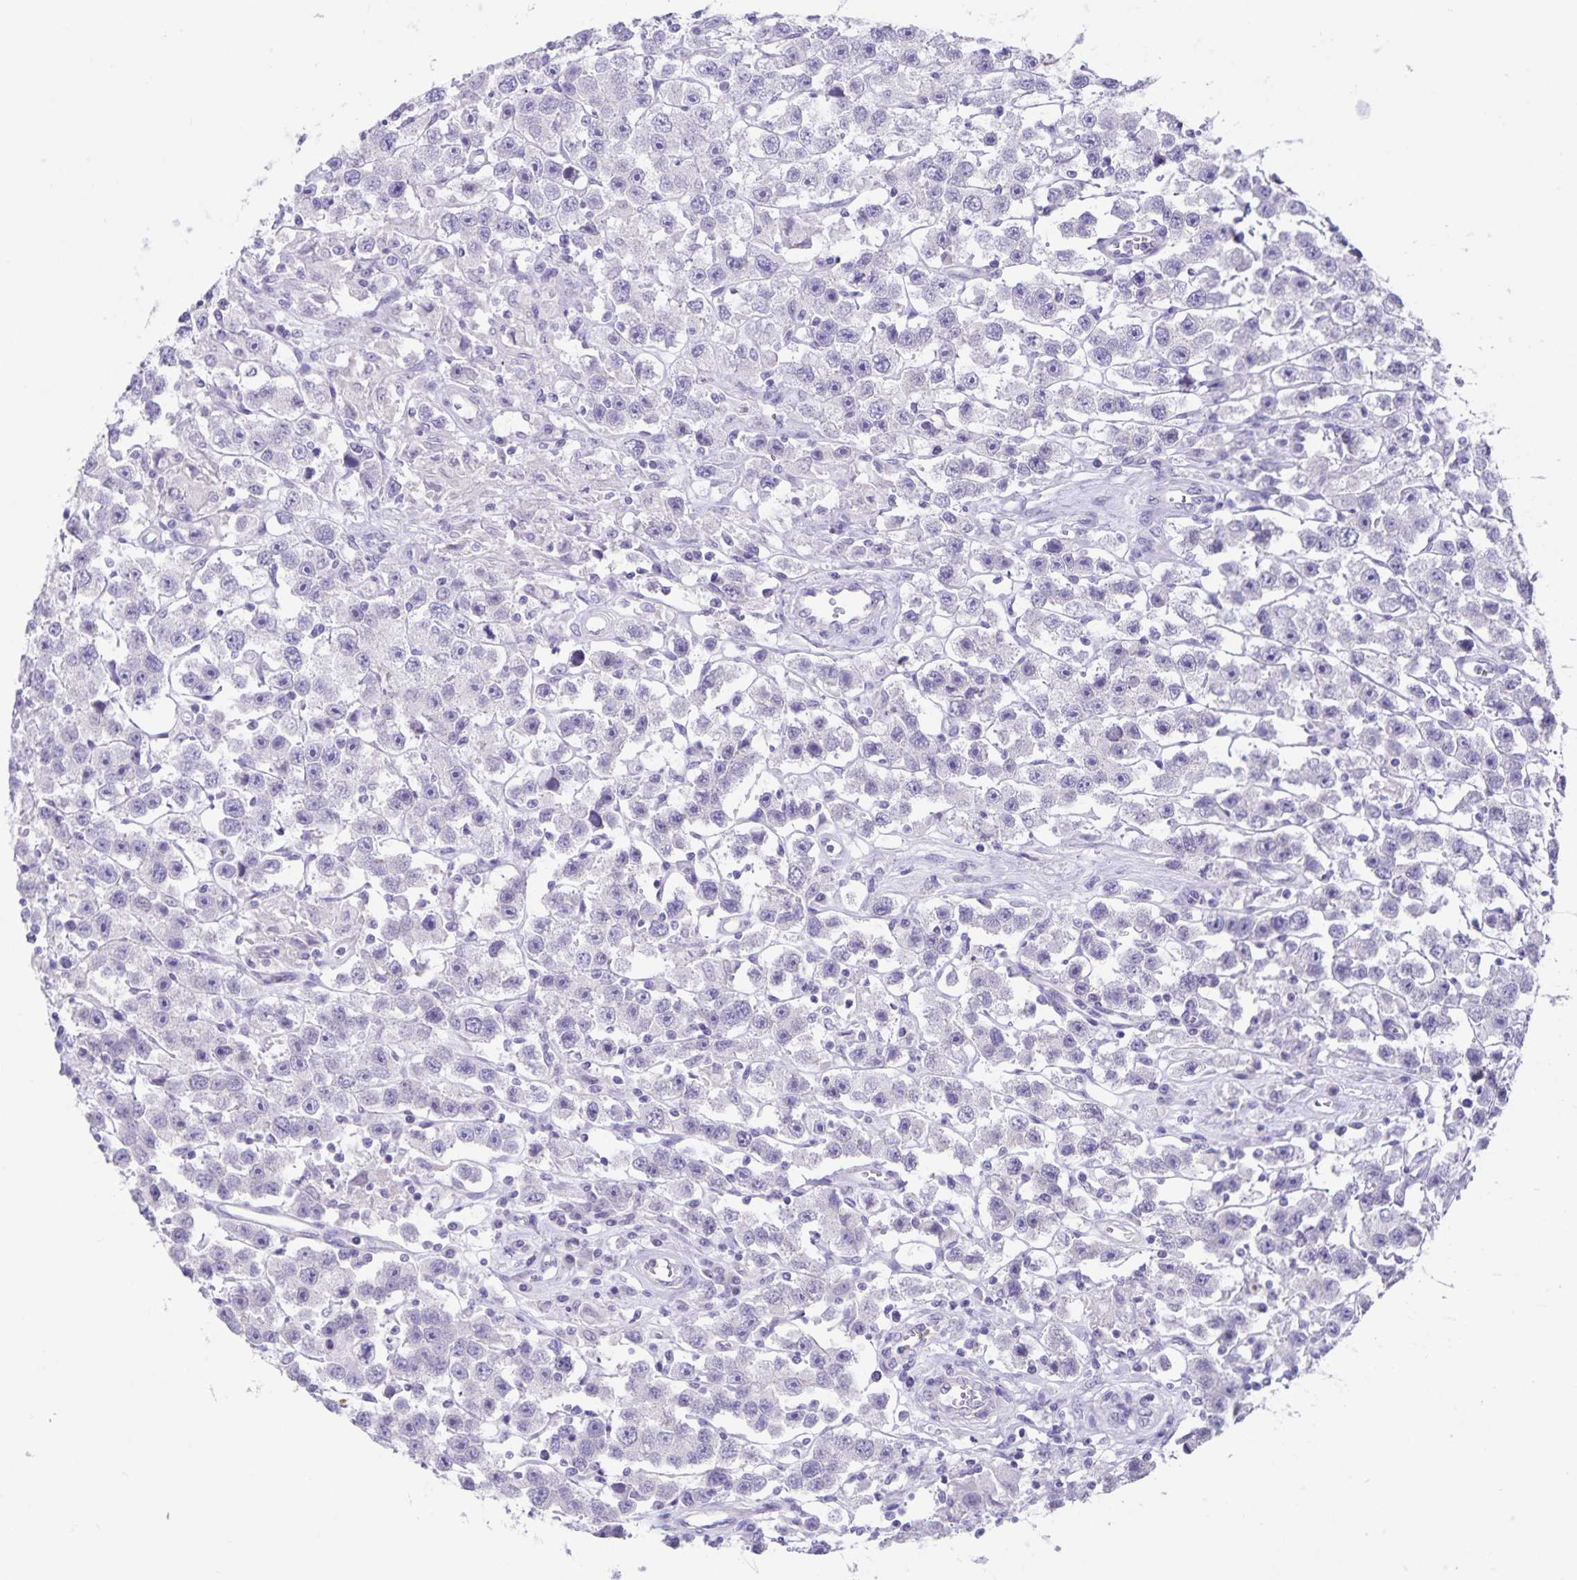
{"staining": {"intensity": "negative", "quantity": "none", "location": "none"}, "tissue": "testis cancer", "cell_type": "Tumor cells", "image_type": "cancer", "snomed": [{"axis": "morphology", "description": "Seminoma, NOS"}, {"axis": "topography", "description": "Testis"}], "caption": "This is an IHC photomicrograph of seminoma (testis). There is no expression in tumor cells.", "gene": "C11orf42", "patient": {"sex": "male", "age": 45}}